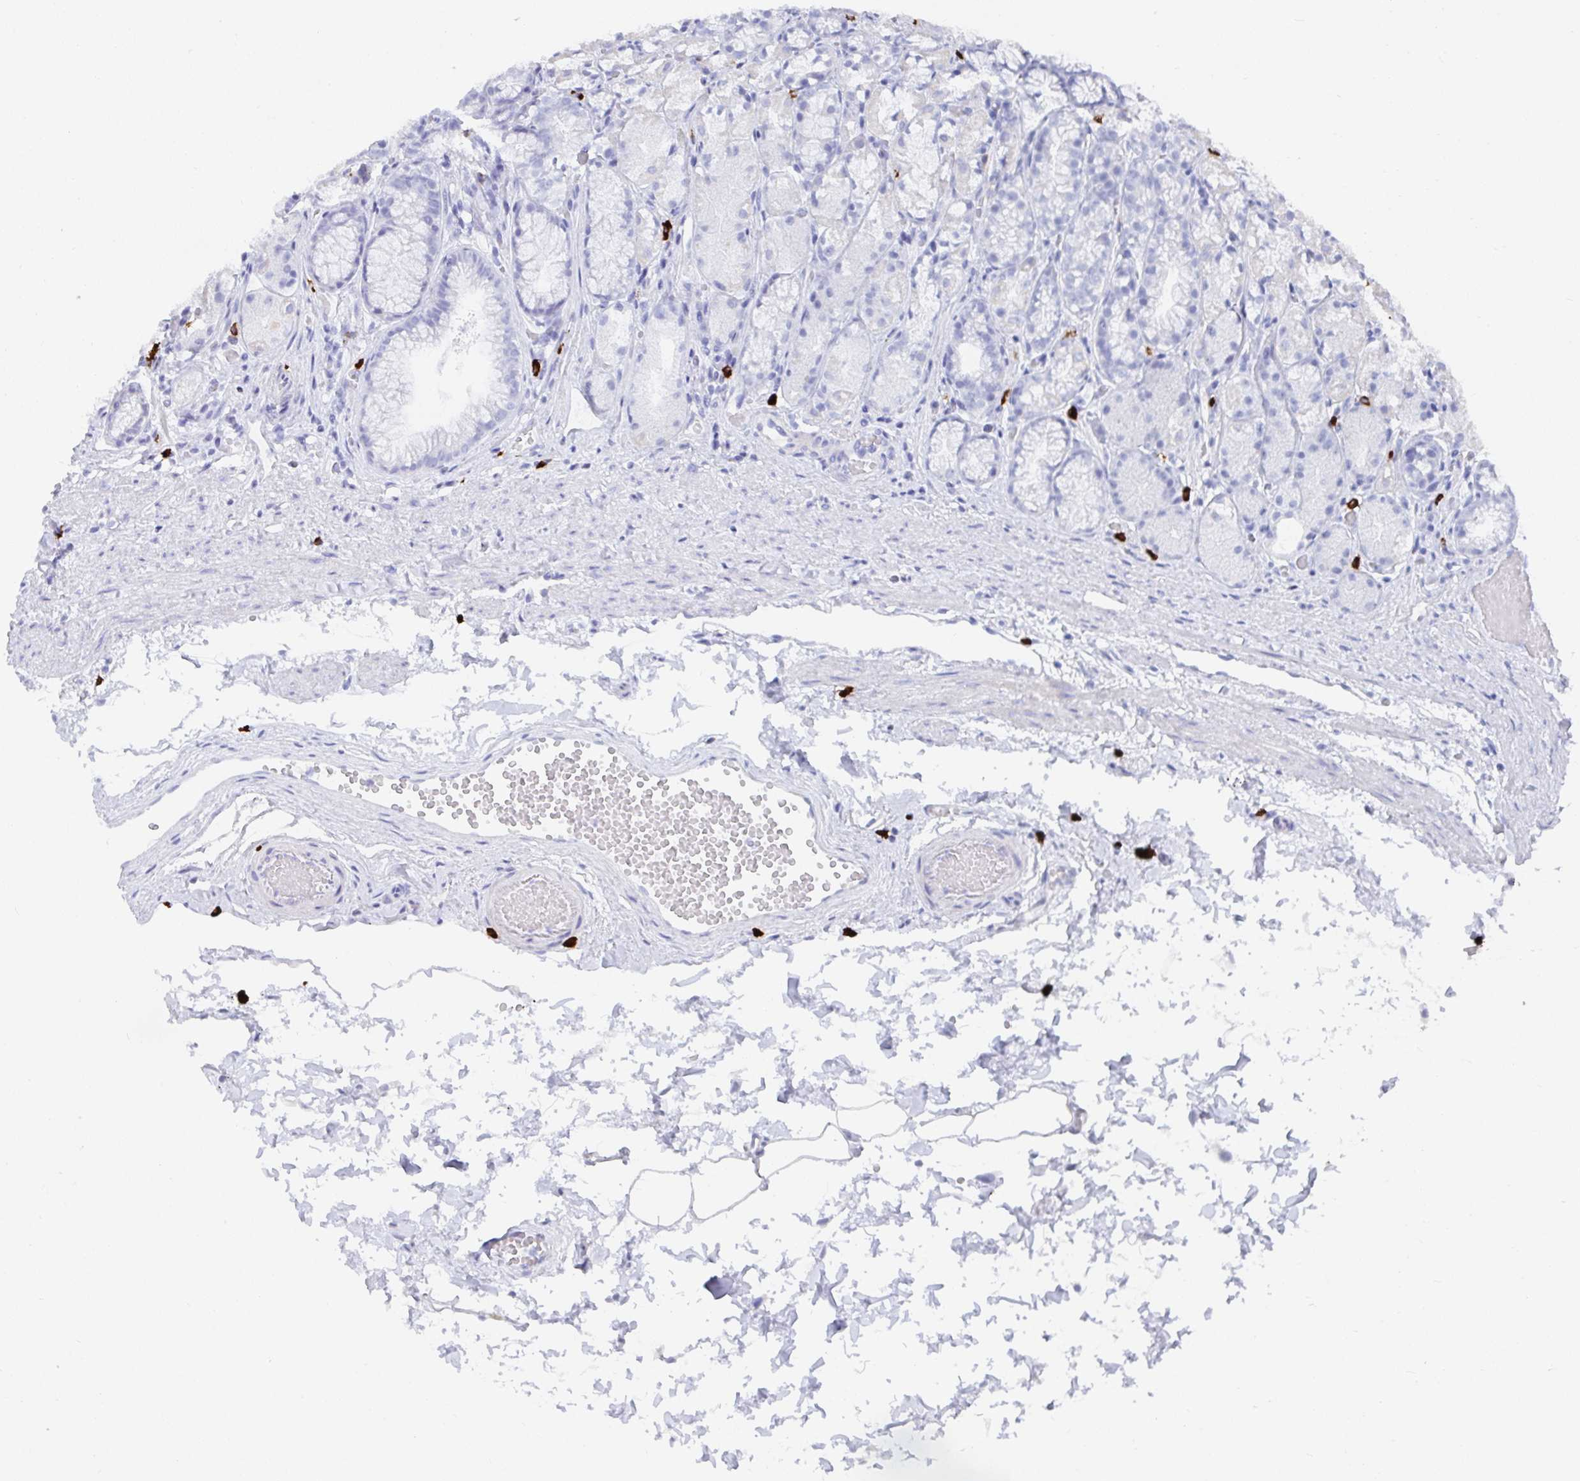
{"staining": {"intensity": "negative", "quantity": "none", "location": "none"}, "tissue": "stomach", "cell_type": "Glandular cells", "image_type": "normal", "snomed": [{"axis": "morphology", "description": "Normal tissue, NOS"}, {"axis": "topography", "description": "Stomach"}], "caption": "The histopathology image displays no significant expression in glandular cells of stomach. The staining was performed using DAB to visualize the protein expression in brown, while the nuclei were stained in blue with hematoxylin (Magnification: 20x).", "gene": "GRIA1", "patient": {"sex": "male", "age": 70}}